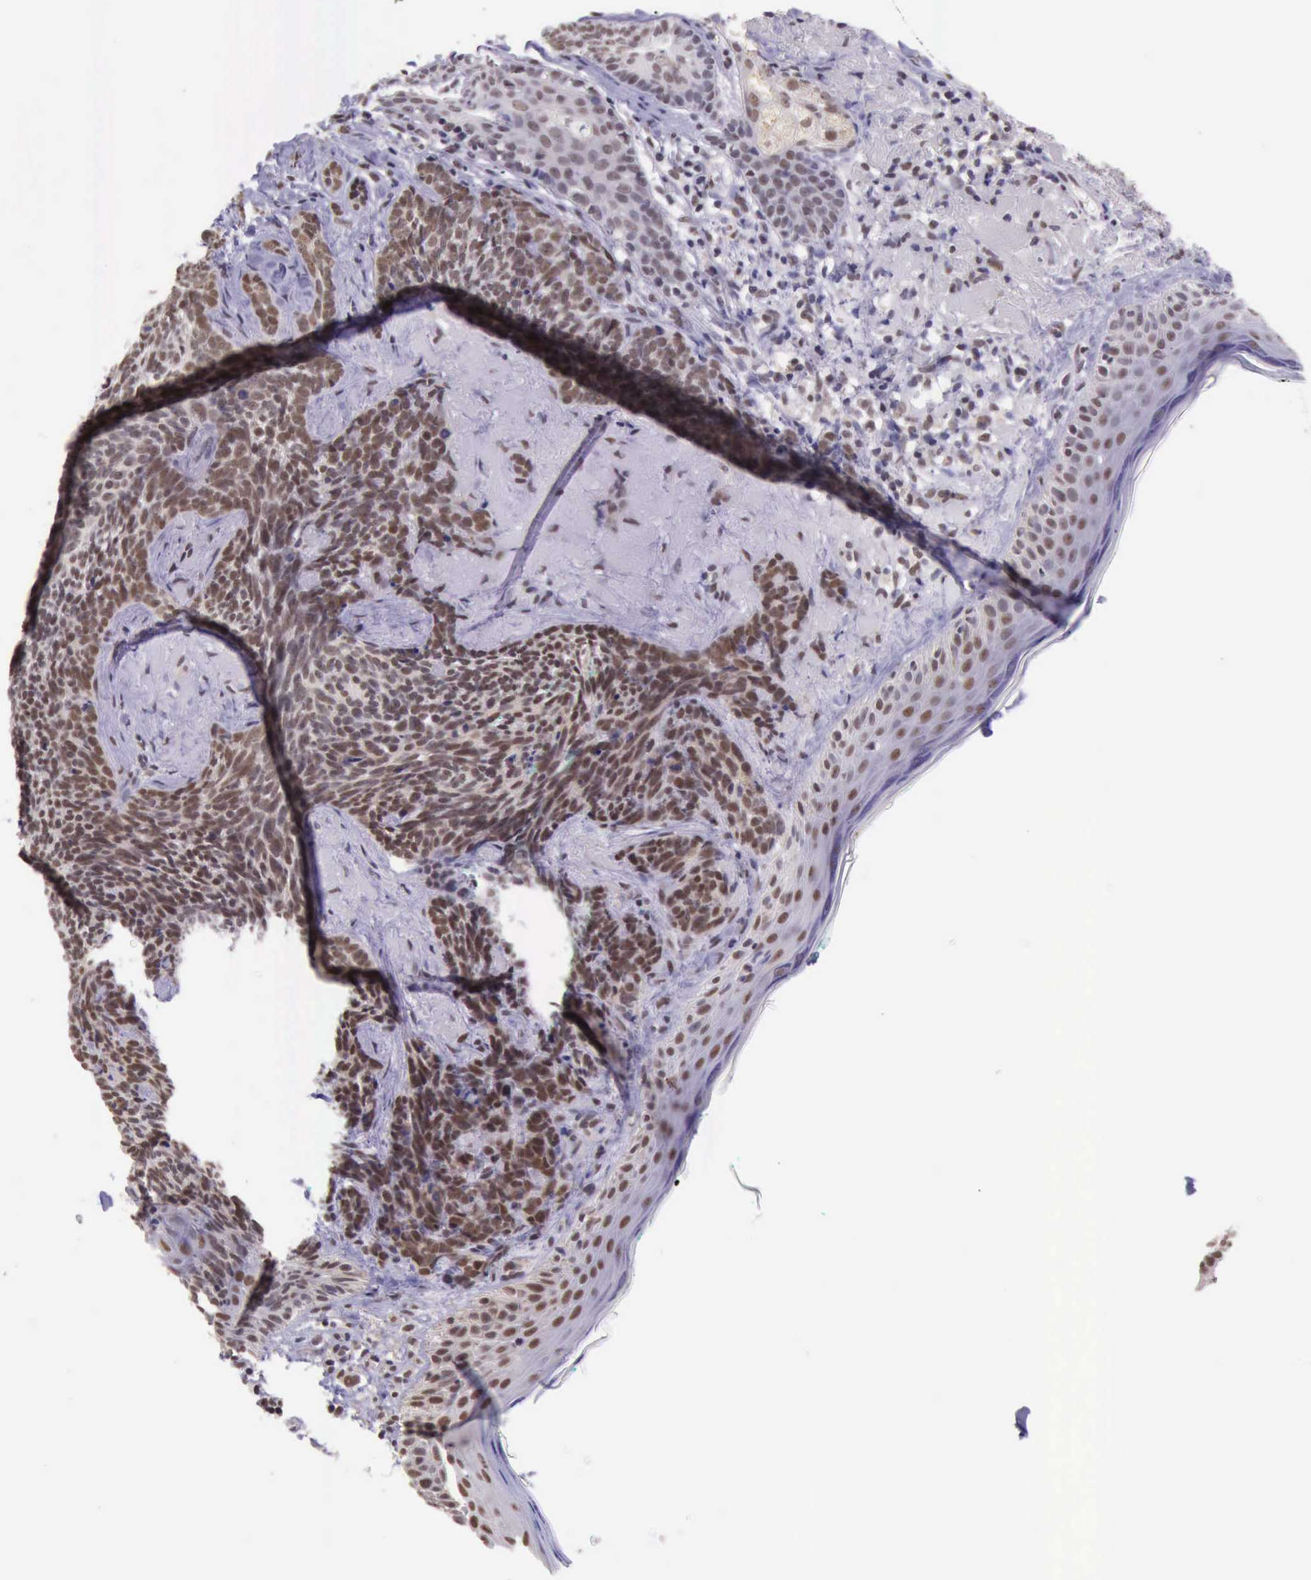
{"staining": {"intensity": "moderate", "quantity": ">75%", "location": "nuclear"}, "tissue": "skin cancer", "cell_type": "Tumor cells", "image_type": "cancer", "snomed": [{"axis": "morphology", "description": "Basal cell carcinoma"}, {"axis": "topography", "description": "Skin"}], "caption": "Brown immunohistochemical staining in skin basal cell carcinoma exhibits moderate nuclear staining in about >75% of tumor cells.", "gene": "PRPF39", "patient": {"sex": "female", "age": 81}}